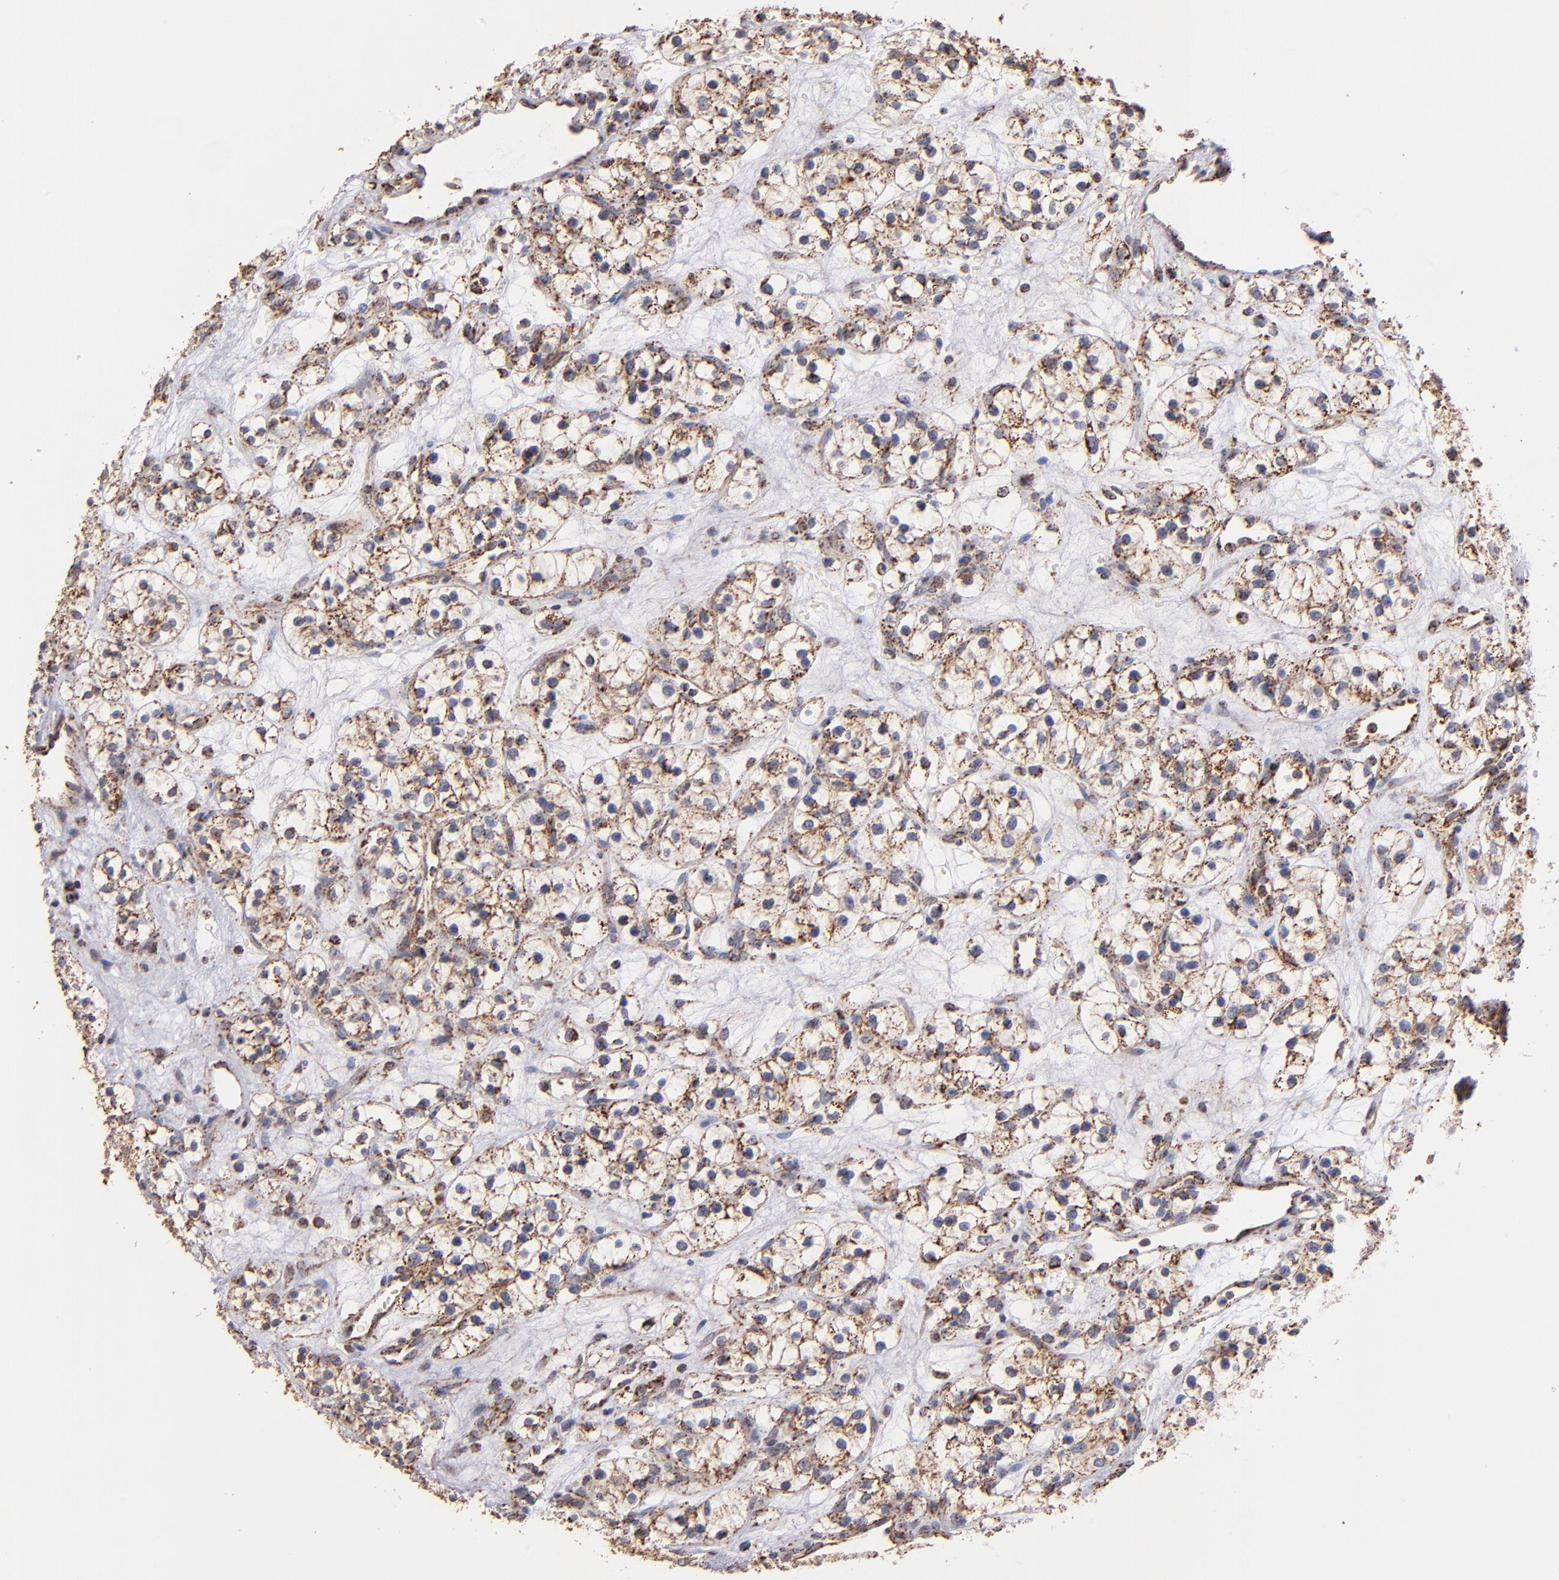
{"staining": {"intensity": "moderate", "quantity": "25%-75%", "location": "cytoplasmic/membranous"}, "tissue": "renal cancer", "cell_type": "Tumor cells", "image_type": "cancer", "snomed": [{"axis": "morphology", "description": "Adenocarcinoma, NOS"}, {"axis": "topography", "description": "Kidney"}], "caption": "Immunohistochemical staining of human adenocarcinoma (renal) reveals medium levels of moderate cytoplasmic/membranous protein staining in about 25%-75% of tumor cells. (brown staining indicates protein expression, while blue staining denotes nuclei).", "gene": "DLST", "patient": {"sex": "female", "age": 60}}